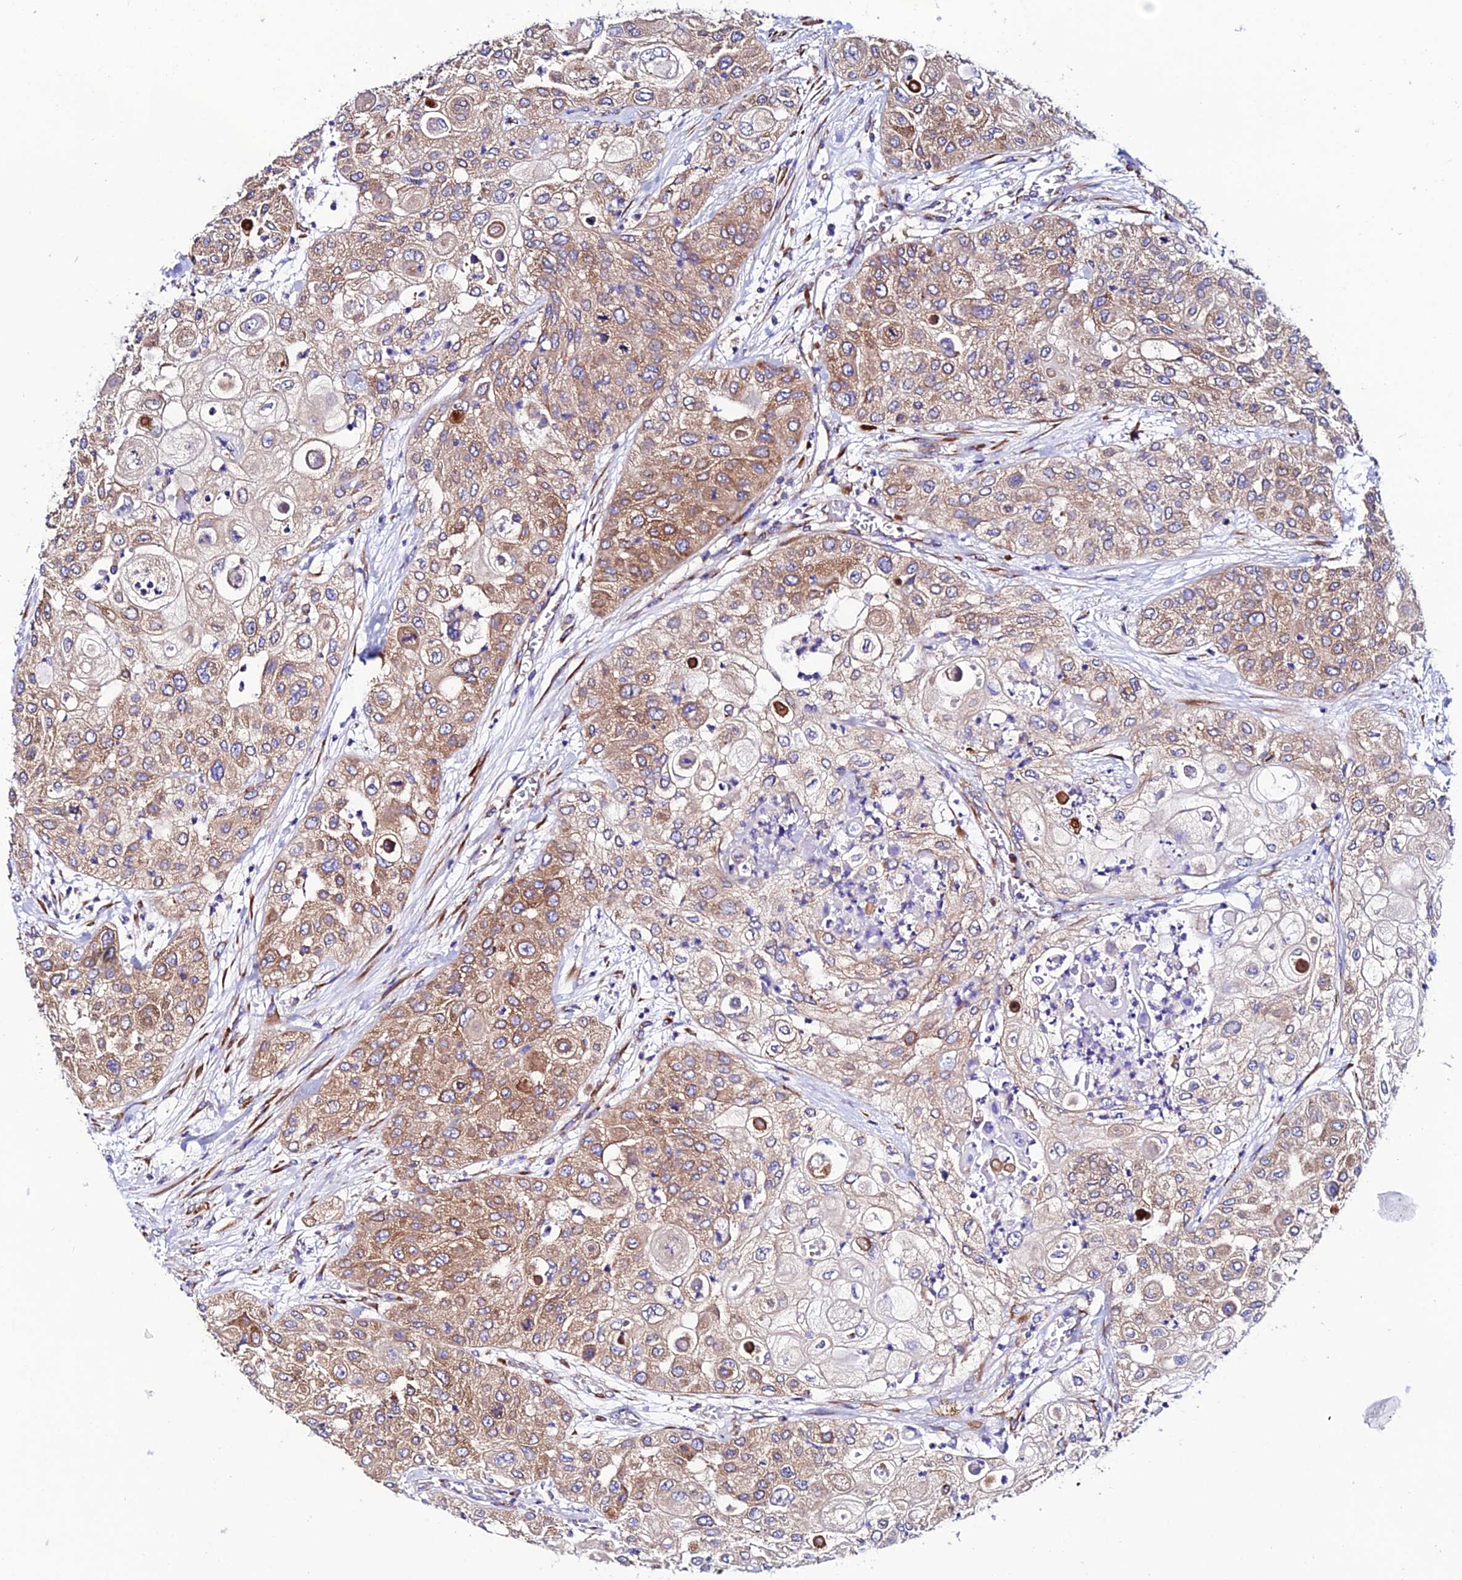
{"staining": {"intensity": "moderate", "quantity": ">75%", "location": "cytoplasmic/membranous"}, "tissue": "urothelial cancer", "cell_type": "Tumor cells", "image_type": "cancer", "snomed": [{"axis": "morphology", "description": "Urothelial carcinoma, High grade"}, {"axis": "topography", "description": "Urinary bladder"}], "caption": "Moderate cytoplasmic/membranous protein staining is appreciated in approximately >75% of tumor cells in urothelial carcinoma (high-grade).", "gene": "EEF1G", "patient": {"sex": "female", "age": 79}}